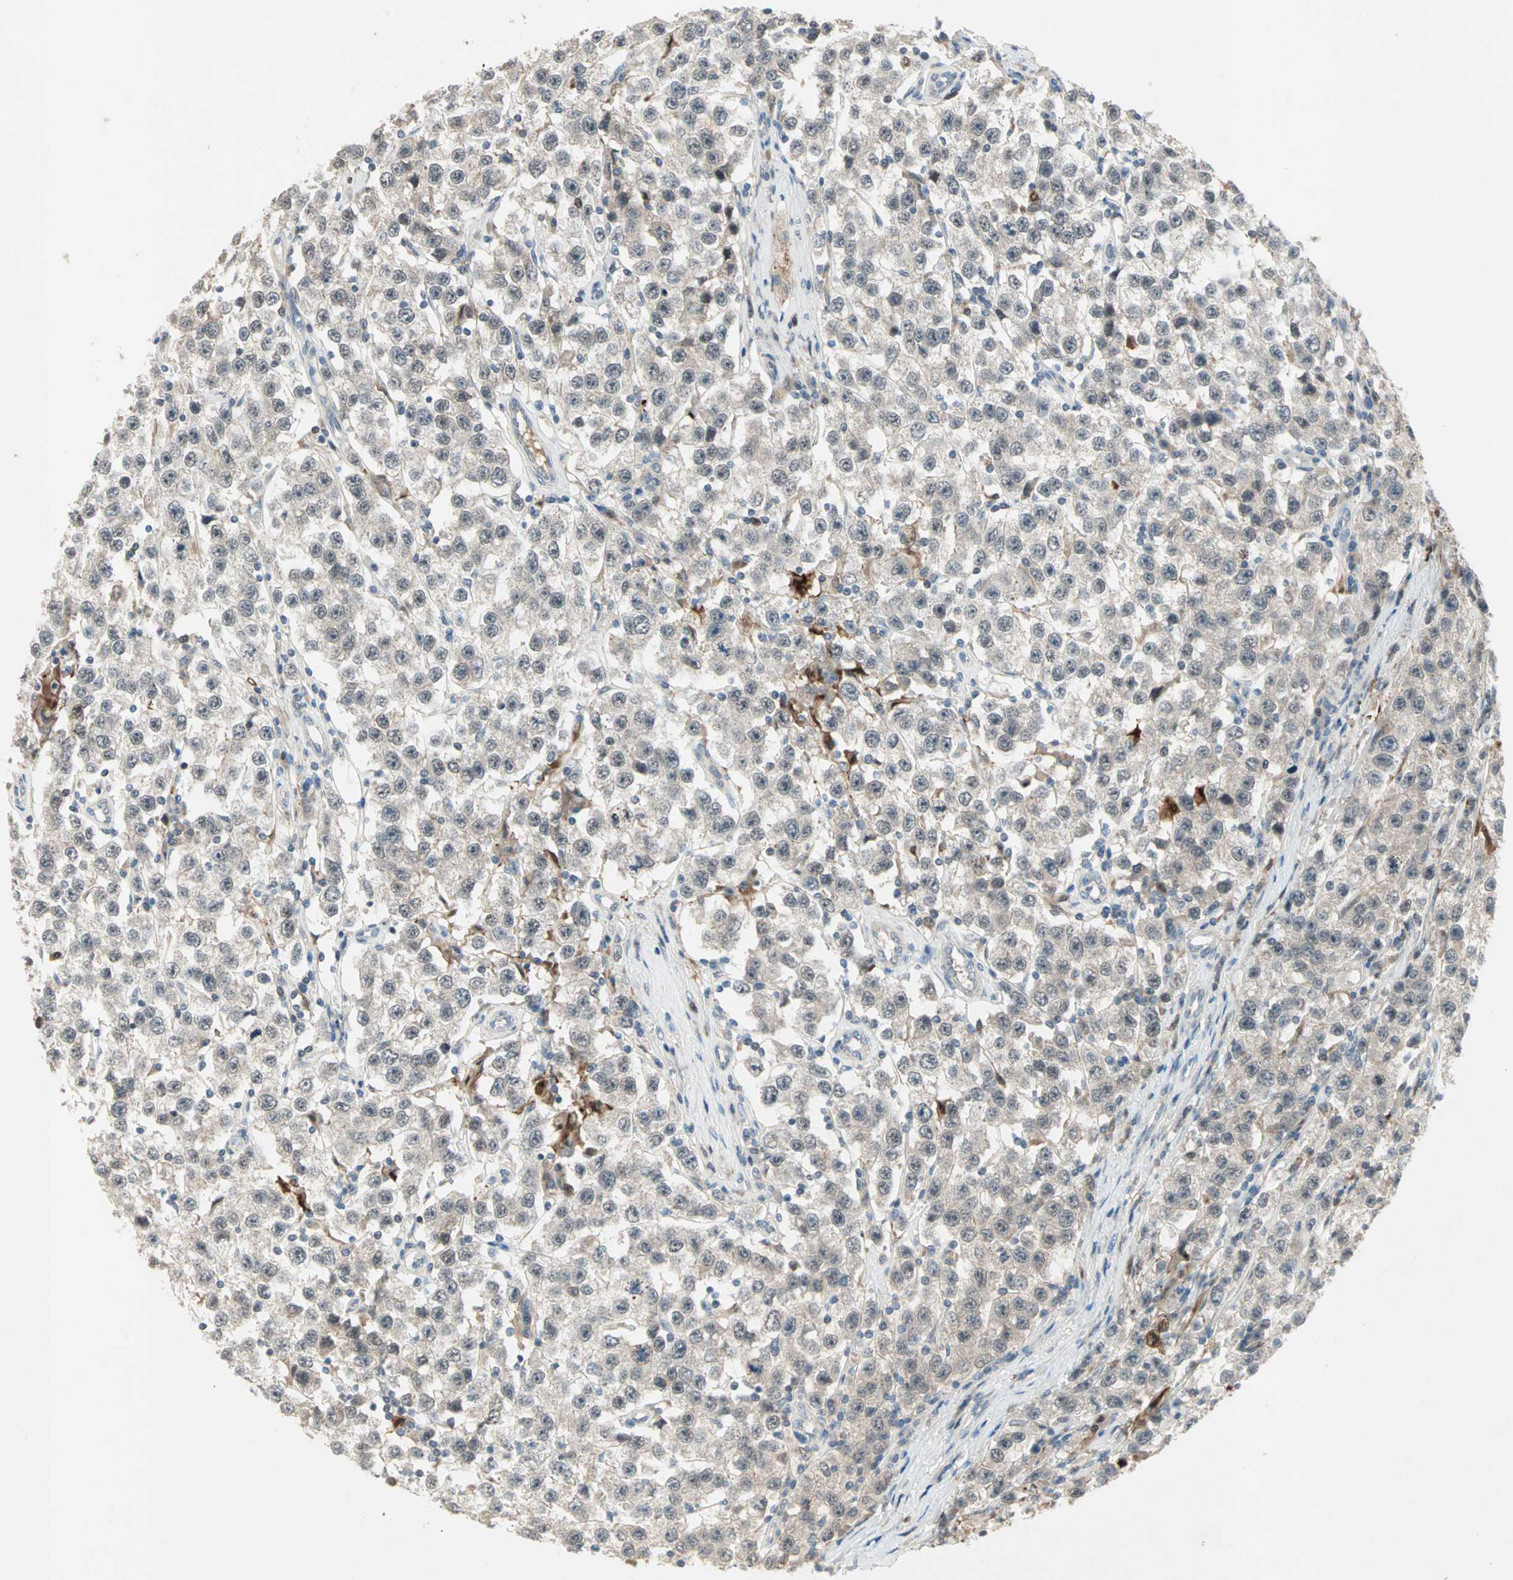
{"staining": {"intensity": "weak", "quantity": "<25%", "location": "cytoplasmic/membranous"}, "tissue": "testis cancer", "cell_type": "Tumor cells", "image_type": "cancer", "snomed": [{"axis": "morphology", "description": "Seminoma, NOS"}, {"axis": "topography", "description": "Testis"}], "caption": "Immunohistochemical staining of seminoma (testis) shows no significant staining in tumor cells. (DAB immunohistochemistry with hematoxylin counter stain).", "gene": "RTL6", "patient": {"sex": "male", "age": 52}}